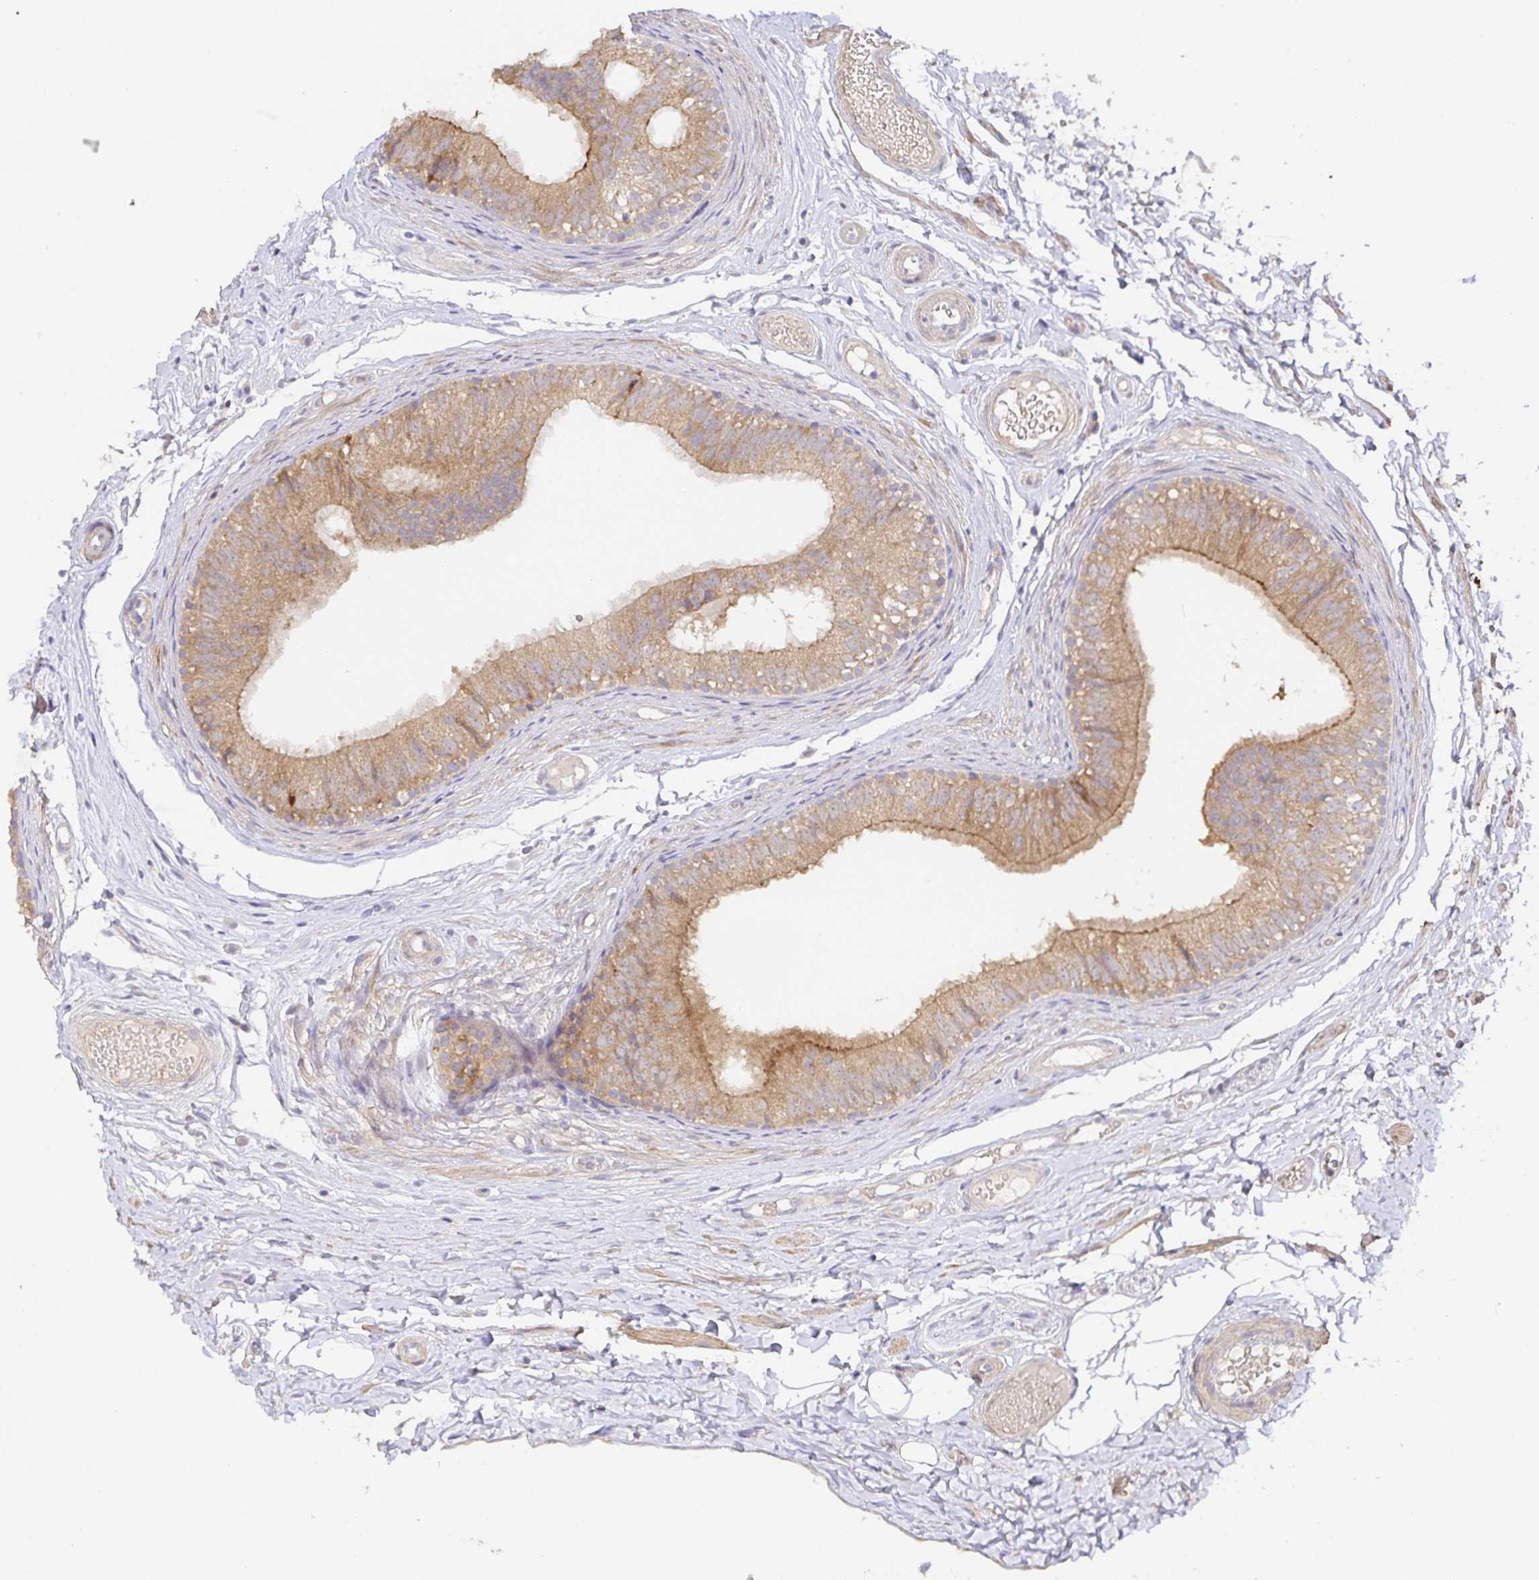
{"staining": {"intensity": "moderate", "quantity": ">75%", "location": "cytoplasmic/membranous"}, "tissue": "epididymis", "cell_type": "Glandular cells", "image_type": "normal", "snomed": [{"axis": "morphology", "description": "Normal tissue, NOS"}, {"axis": "morphology", "description": "Seminoma, NOS"}, {"axis": "topography", "description": "Testis"}, {"axis": "topography", "description": "Epididymis"}], "caption": "The image reveals immunohistochemical staining of unremarkable epididymis. There is moderate cytoplasmic/membranous positivity is present in approximately >75% of glandular cells.", "gene": "ZDHHC11B", "patient": {"sex": "male", "age": 34}}